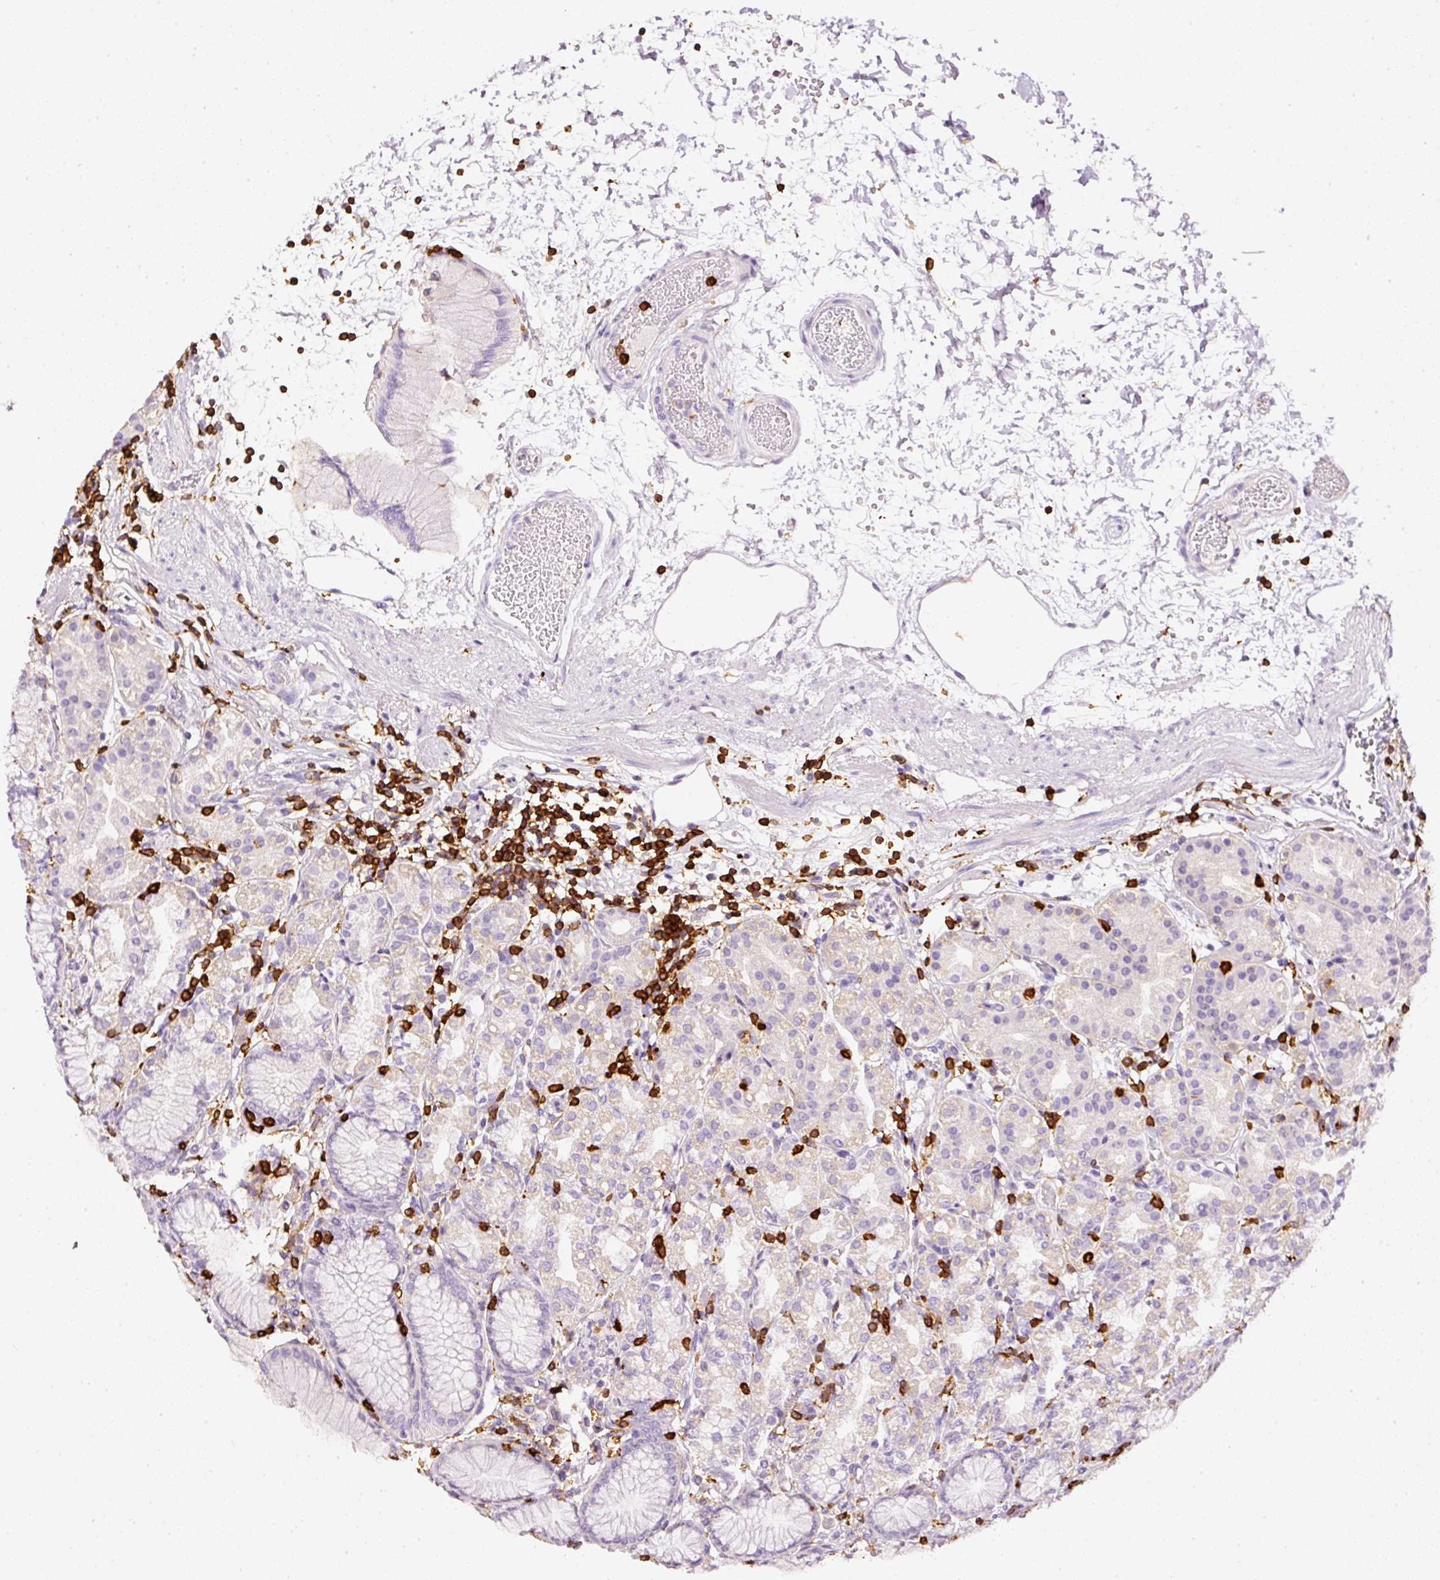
{"staining": {"intensity": "negative", "quantity": "none", "location": "none"}, "tissue": "stomach", "cell_type": "Glandular cells", "image_type": "normal", "snomed": [{"axis": "morphology", "description": "Normal tissue, NOS"}, {"axis": "topography", "description": "Stomach"}], "caption": "Immunohistochemistry micrograph of unremarkable stomach: stomach stained with DAB (3,3'-diaminobenzidine) reveals no significant protein staining in glandular cells. (DAB (3,3'-diaminobenzidine) immunohistochemistry with hematoxylin counter stain).", "gene": "EVL", "patient": {"sex": "female", "age": 57}}